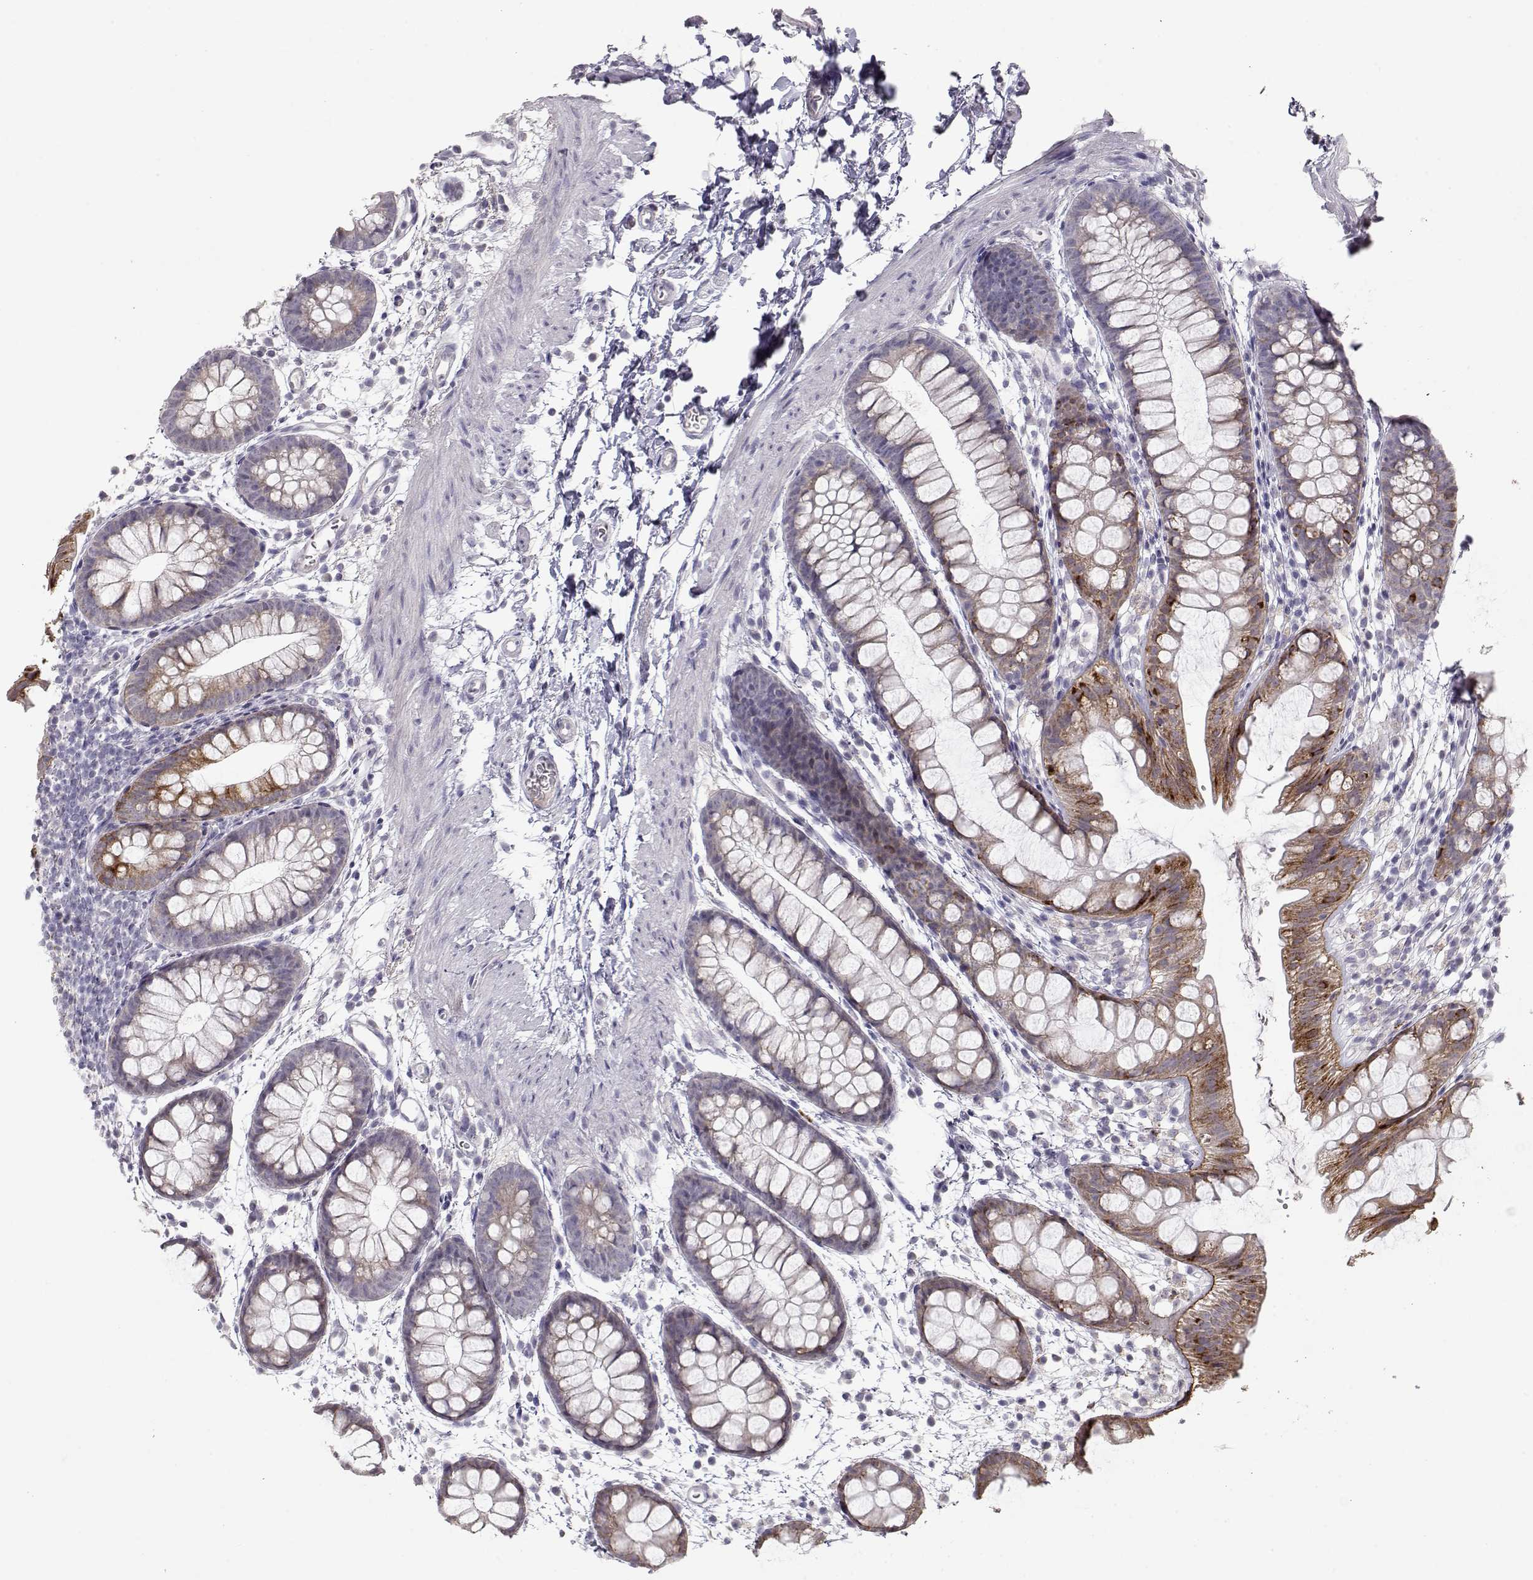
{"staining": {"intensity": "strong", "quantity": "25%-75%", "location": "cytoplasmic/membranous"}, "tissue": "rectum", "cell_type": "Glandular cells", "image_type": "normal", "snomed": [{"axis": "morphology", "description": "Normal tissue, NOS"}, {"axis": "topography", "description": "Rectum"}], "caption": "Brown immunohistochemical staining in normal rectum exhibits strong cytoplasmic/membranous positivity in approximately 25%-75% of glandular cells.", "gene": "LAMB3", "patient": {"sex": "male", "age": 57}}